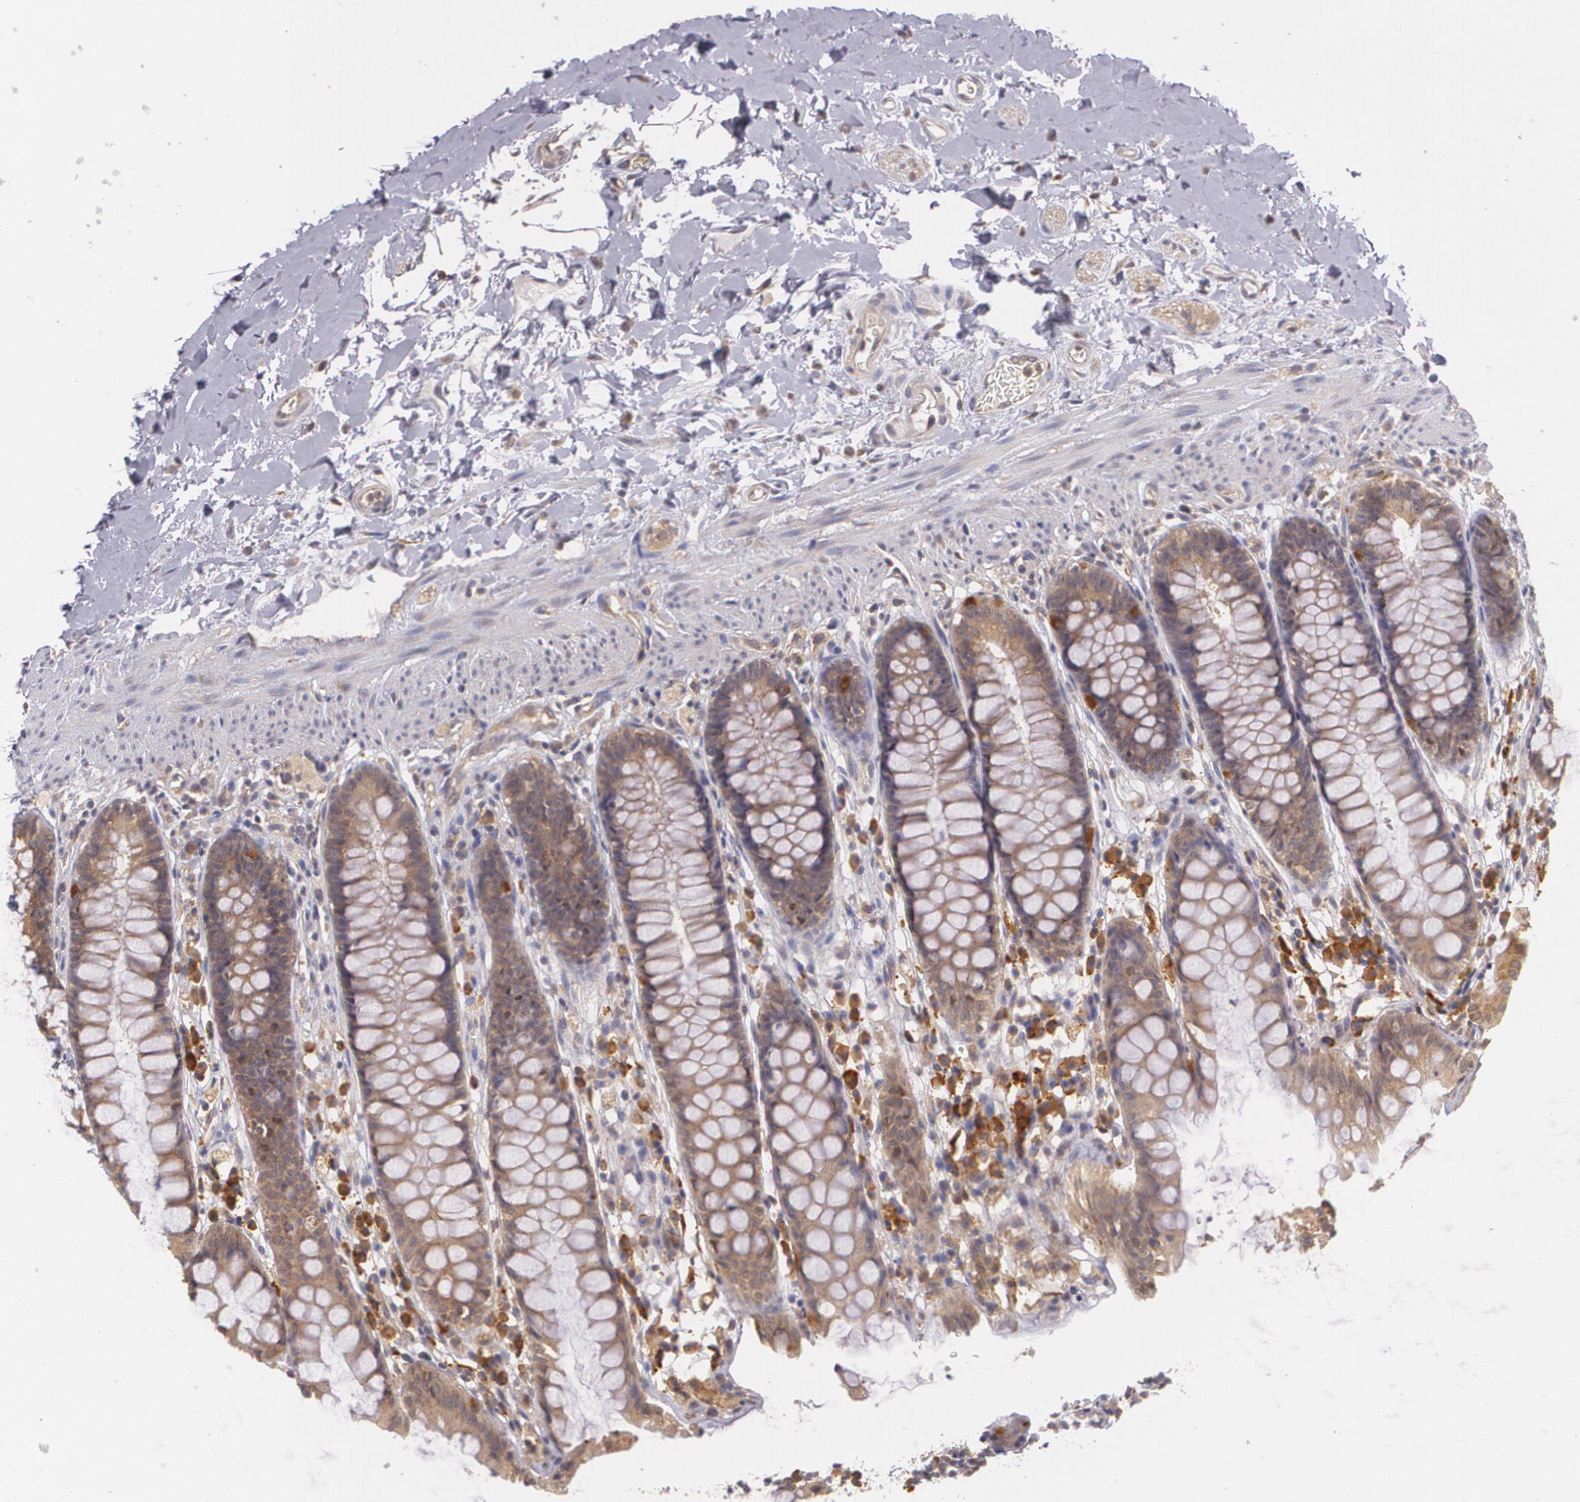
{"staining": {"intensity": "weak", "quantity": ">75%", "location": "cytoplasmic/membranous"}, "tissue": "rectum", "cell_type": "Glandular cells", "image_type": "normal", "snomed": [{"axis": "morphology", "description": "Normal tissue, NOS"}, {"axis": "topography", "description": "Rectum"}], "caption": "Human rectum stained with a brown dye displays weak cytoplasmic/membranous positive positivity in about >75% of glandular cells.", "gene": "CCL17", "patient": {"sex": "female", "age": 46}}